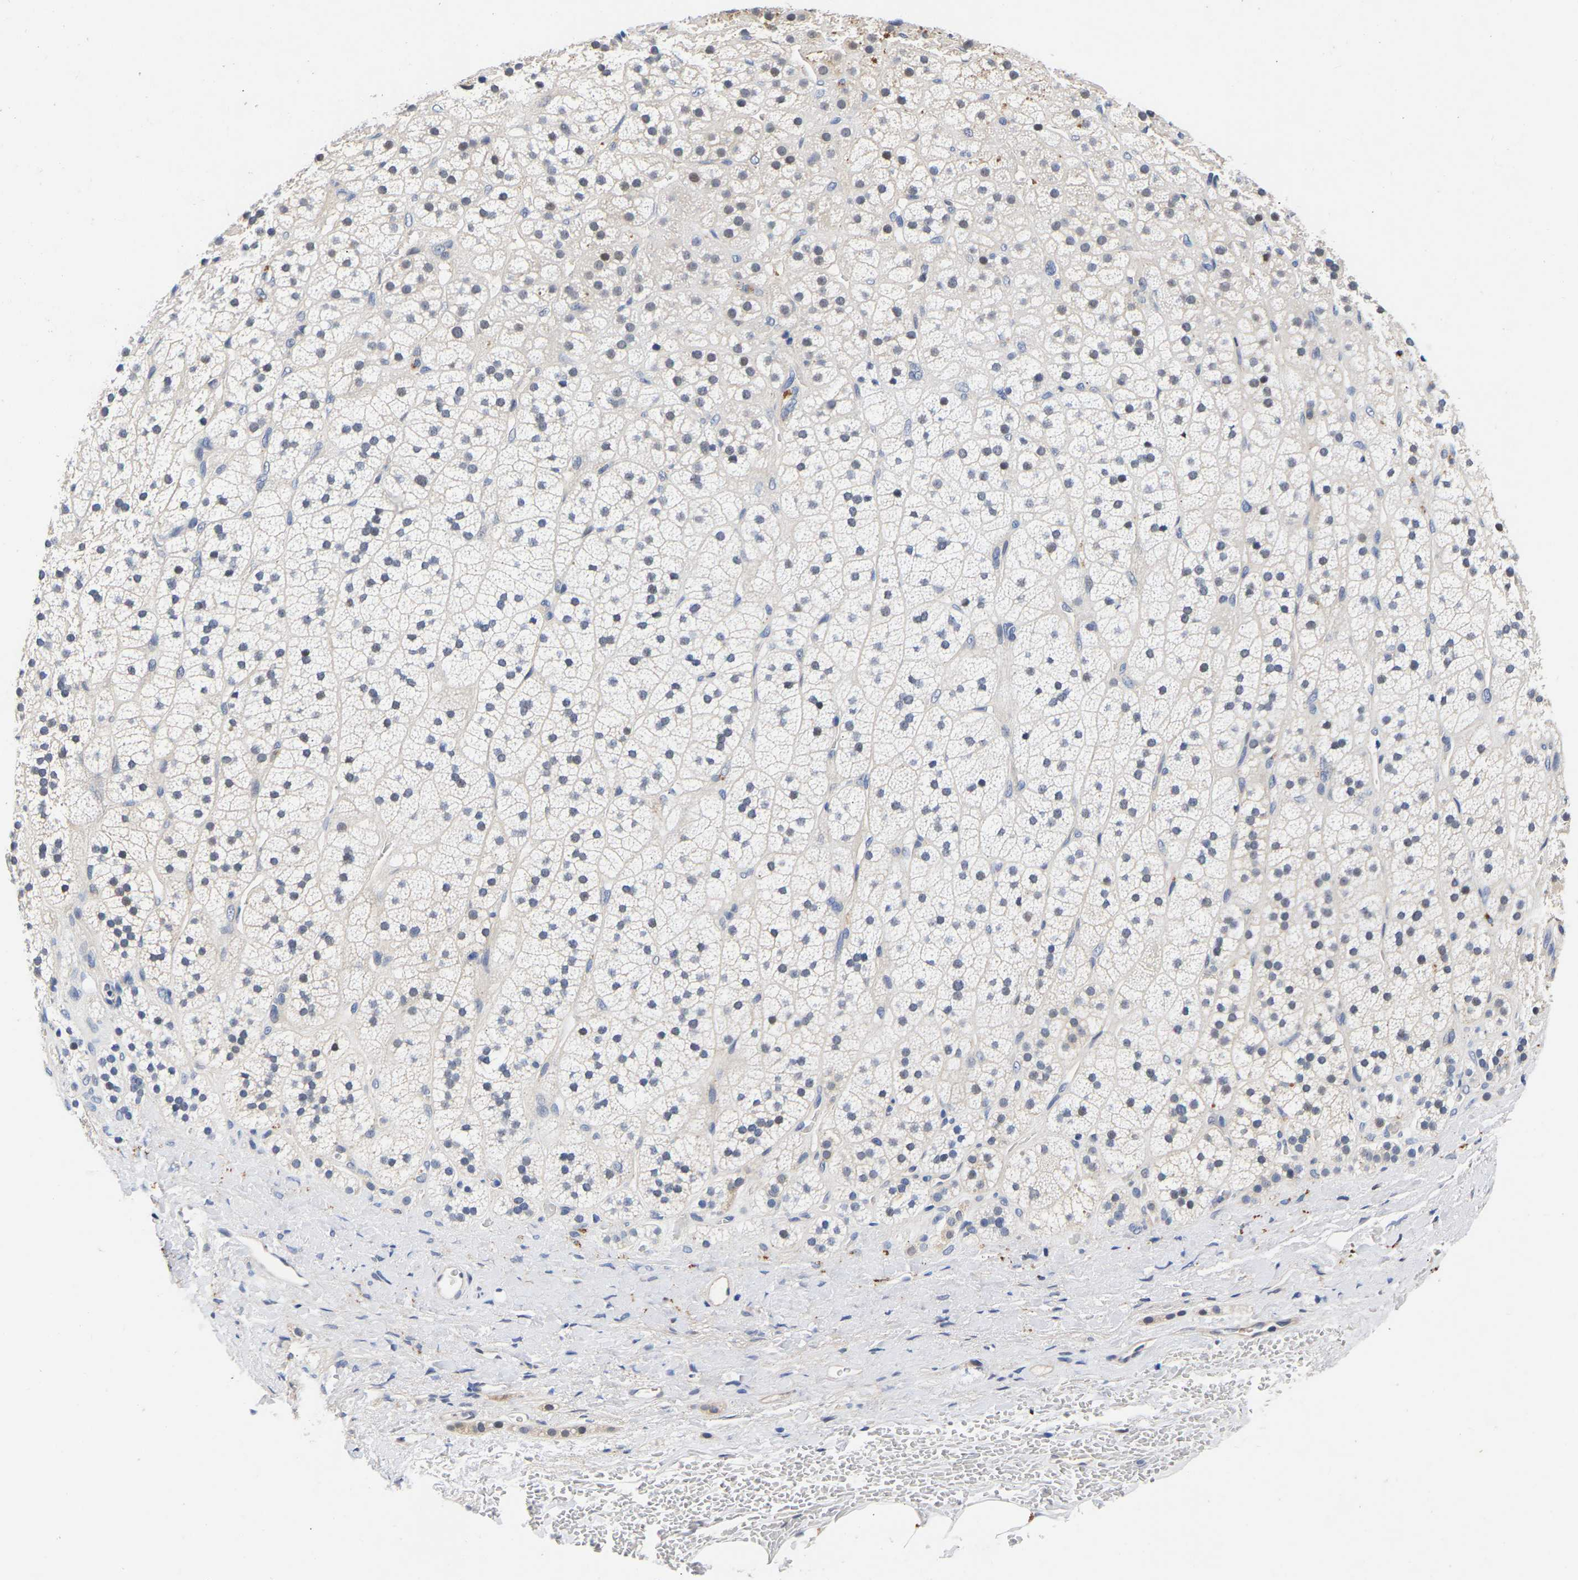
{"staining": {"intensity": "weak", "quantity": "<25%", "location": "cytoplasmic/membranous"}, "tissue": "adrenal gland", "cell_type": "Glandular cells", "image_type": "normal", "snomed": [{"axis": "morphology", "description": "Normal tissue, NOS"}, {"axis": "topography", "description": "Adrenal gland"}], "caption": "This is an immunohistochemistry (IHC) histopathology image of normal adrenal gland. There is no positivity in glandular cells.", "gene": "CCDC6", "patient": {"sex": "male", "age": 56}}